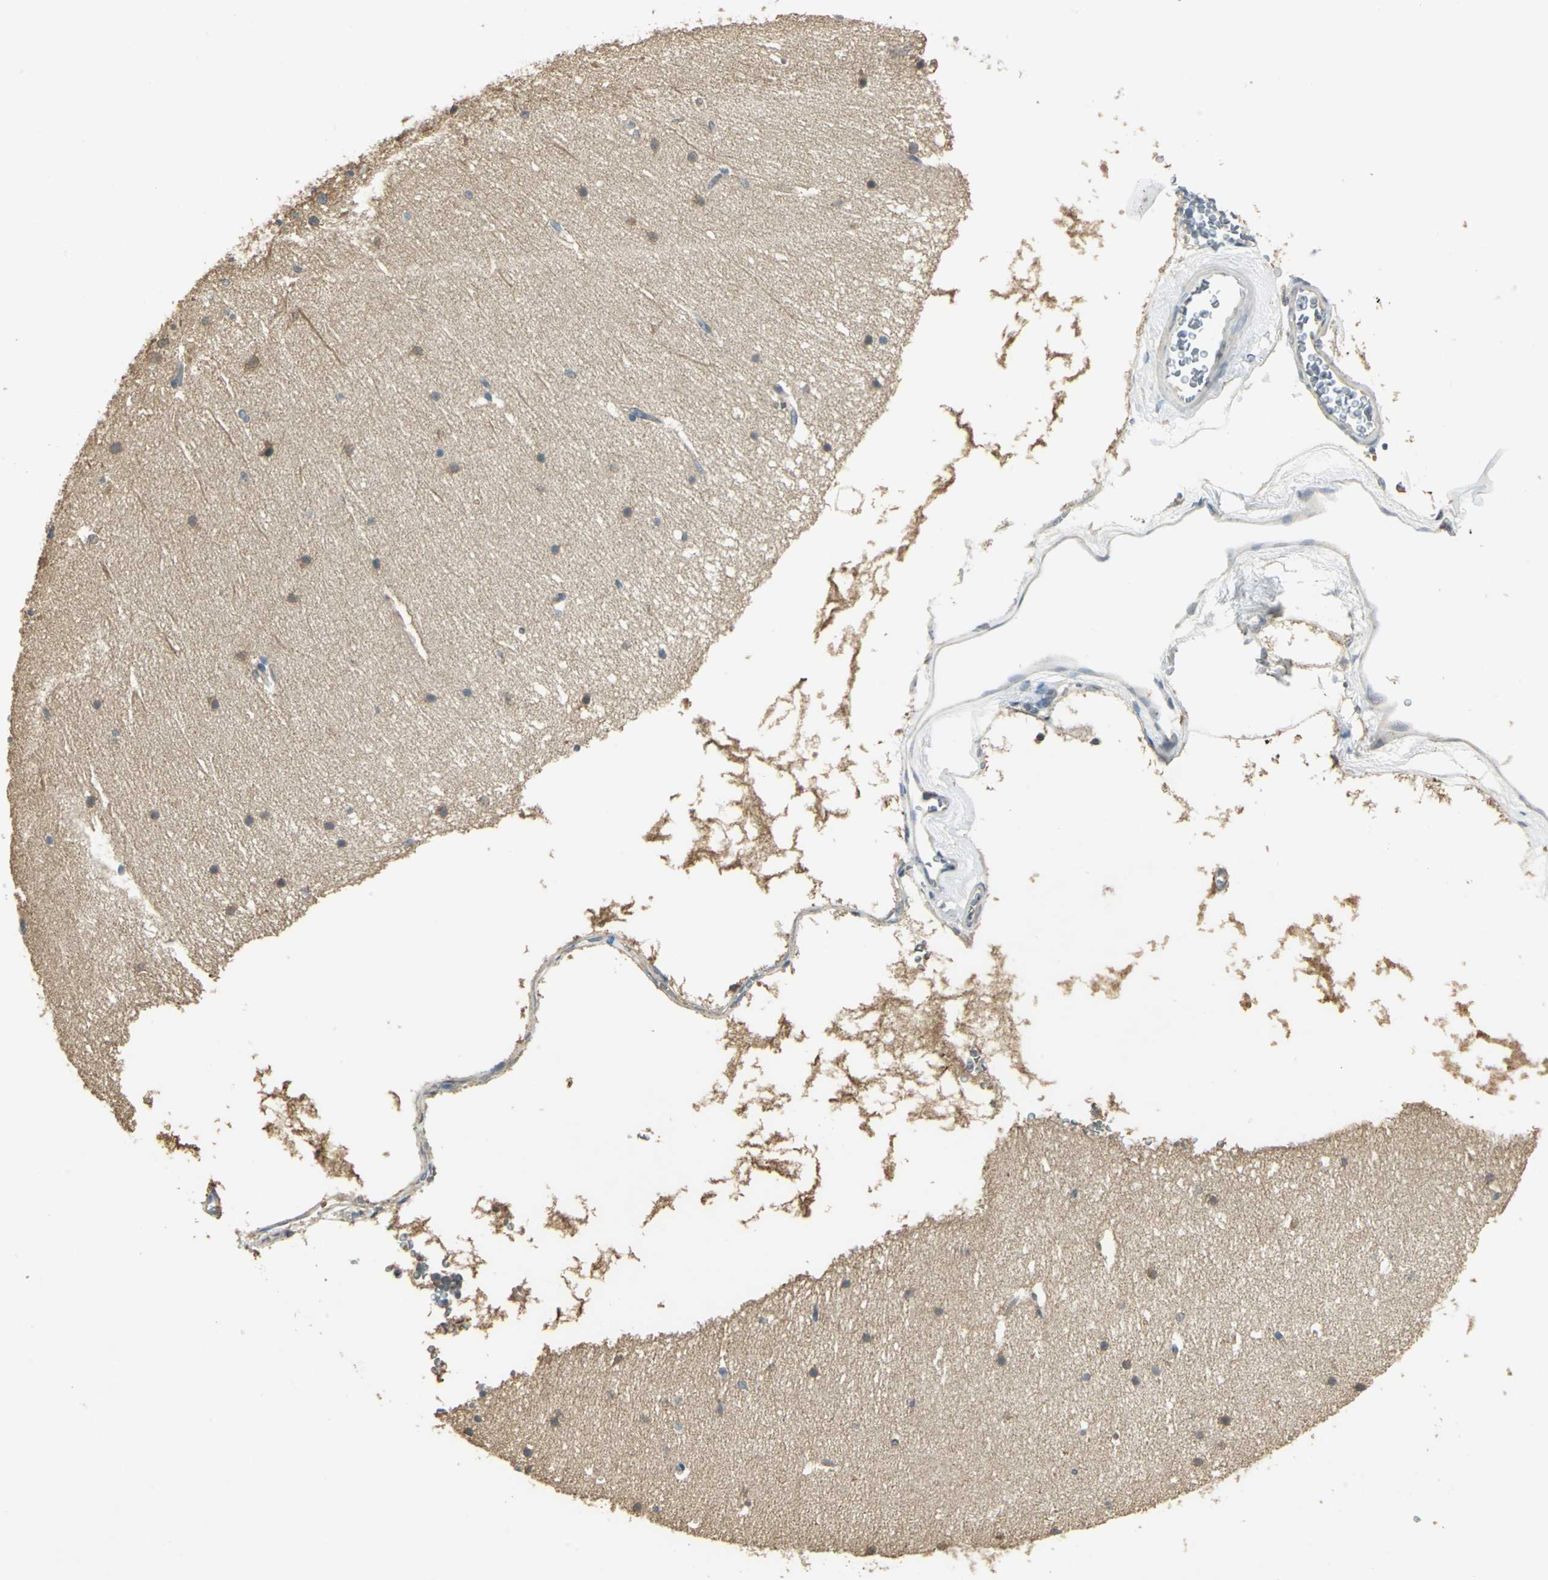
{"staining": {"intensity": "moderate", "quantity": ">75%", "location": "cytoplasmic/membranous"}, "tissue": "cerebellum", "cell_type": "Cells in molecular layer", "image_type": "normal", "snomed": [{"axis": "morphology", "description": "Normal tissue, NOS"}, {"axis": "topography", "description": "Cerebellum"}], "caption": "Moderate cytoplasmic/membranous expression for a protein is seen in approximately >75% of cells in molecular layer of benign cerebellum using immunohistochemistry (IHC).", "gene": "SHC2", "patient": {"sex": "female", "age": 19}}